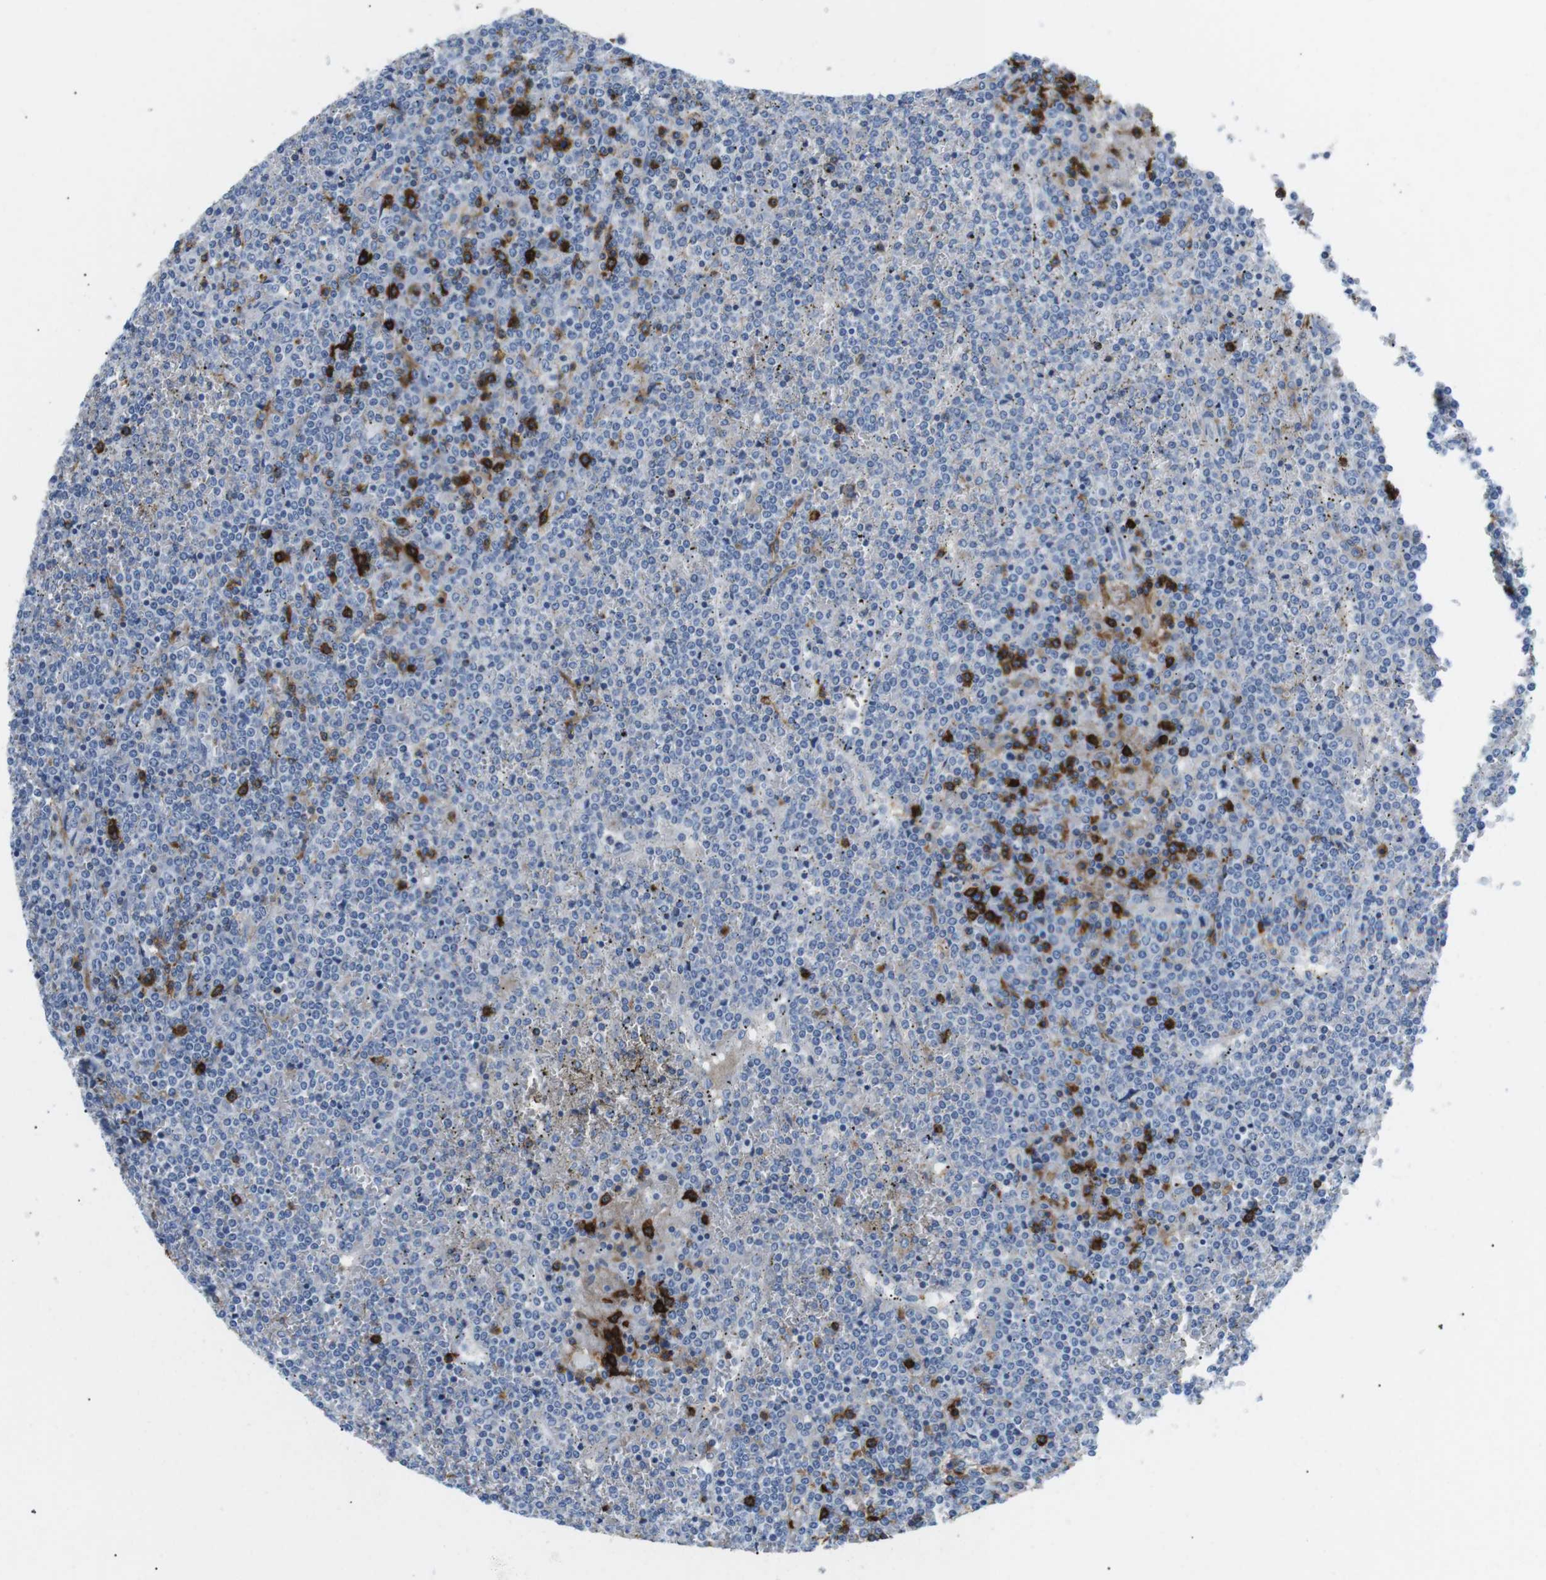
{"staining": {"intensity": "strong", "quantity": "<25%", "location": "cytoplasmic/membranous"}, "tissue": "lymphoma", "cell_type": "Tumor cells", "image_type": "cancer", "snomed": [{"axis": "morphology", "description": "Malignant lymphoma, non-Hodgkin's type, Low grade"}, {"axis": "topography", "description": "Spleen"}], "caption": "Low-grade malignant lymphoma, non-Hodgkin's type was stained to show a protein in brown. There is medium levels of strong cytoplasmic/membranous expression in approximately <25% of tumor cells.", "gene": "TNFRSF4", "patient": {"sex": "female", "age": 19}}